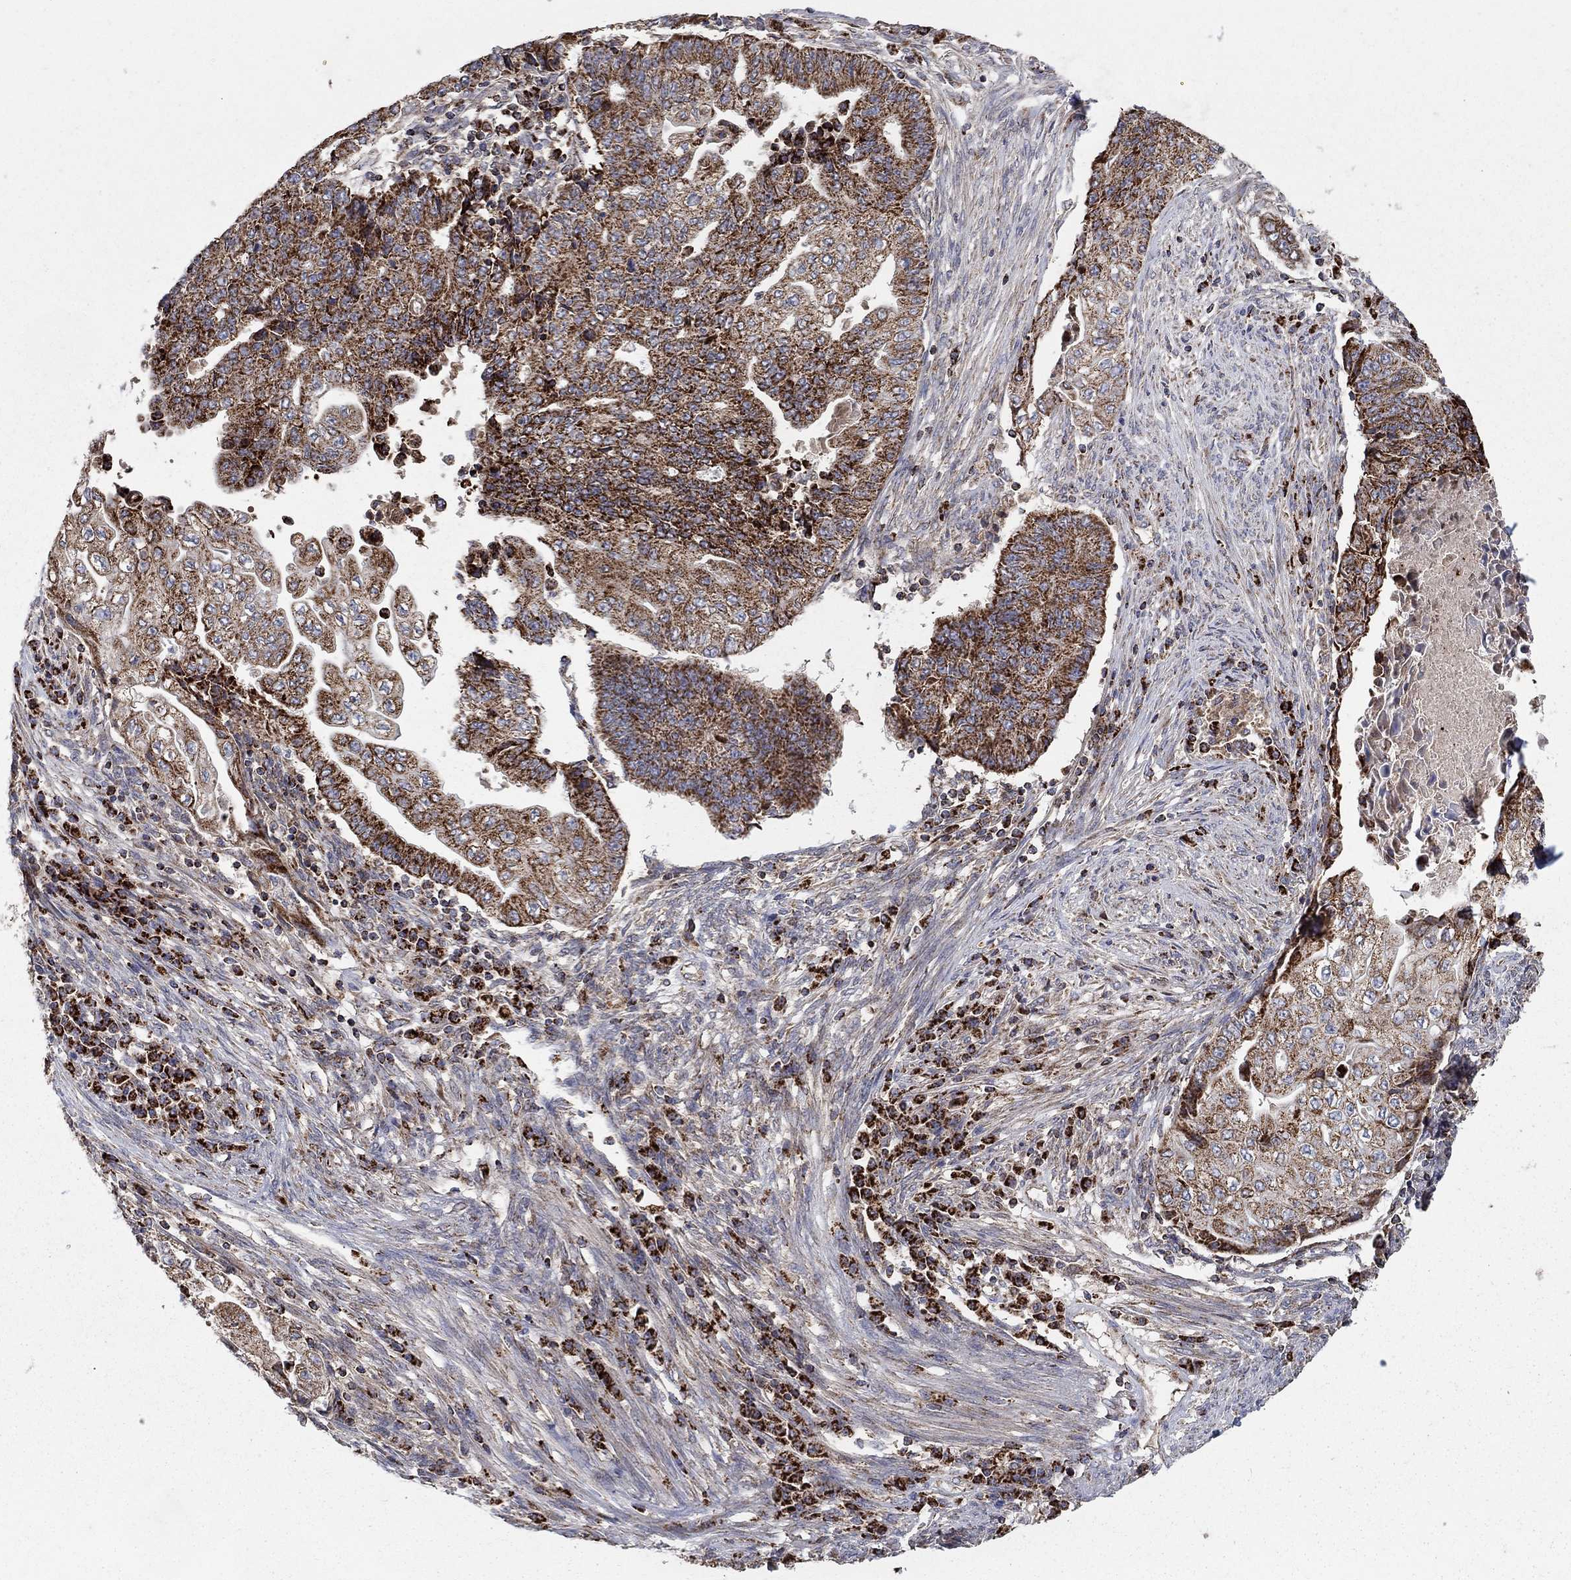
{"staining": {"intensity": "strong", "quantity": ">75%", "location": "cytoplasmic/membranous"}, "tissue": "endometrial cancer", "cell_type": "Tumor cells", "image_type": "cancer", "snomed": [{"axis": "morphology", "description": "Adenocarcinoma, NOS"}, {"axis": "topography", "description": "Uterus"}, {"axis": "topography", "description": "Endometrium"}], "caption": "IHC photomicrograph of human endometrial adenocarcinoma stained for a protein (brown), which displays high levels of strong cytoplasmic/membranous staining in approximately >75% of tumor cells.", "gene": "GPSM1", "patient": {"sex": "female", "age": 54}}